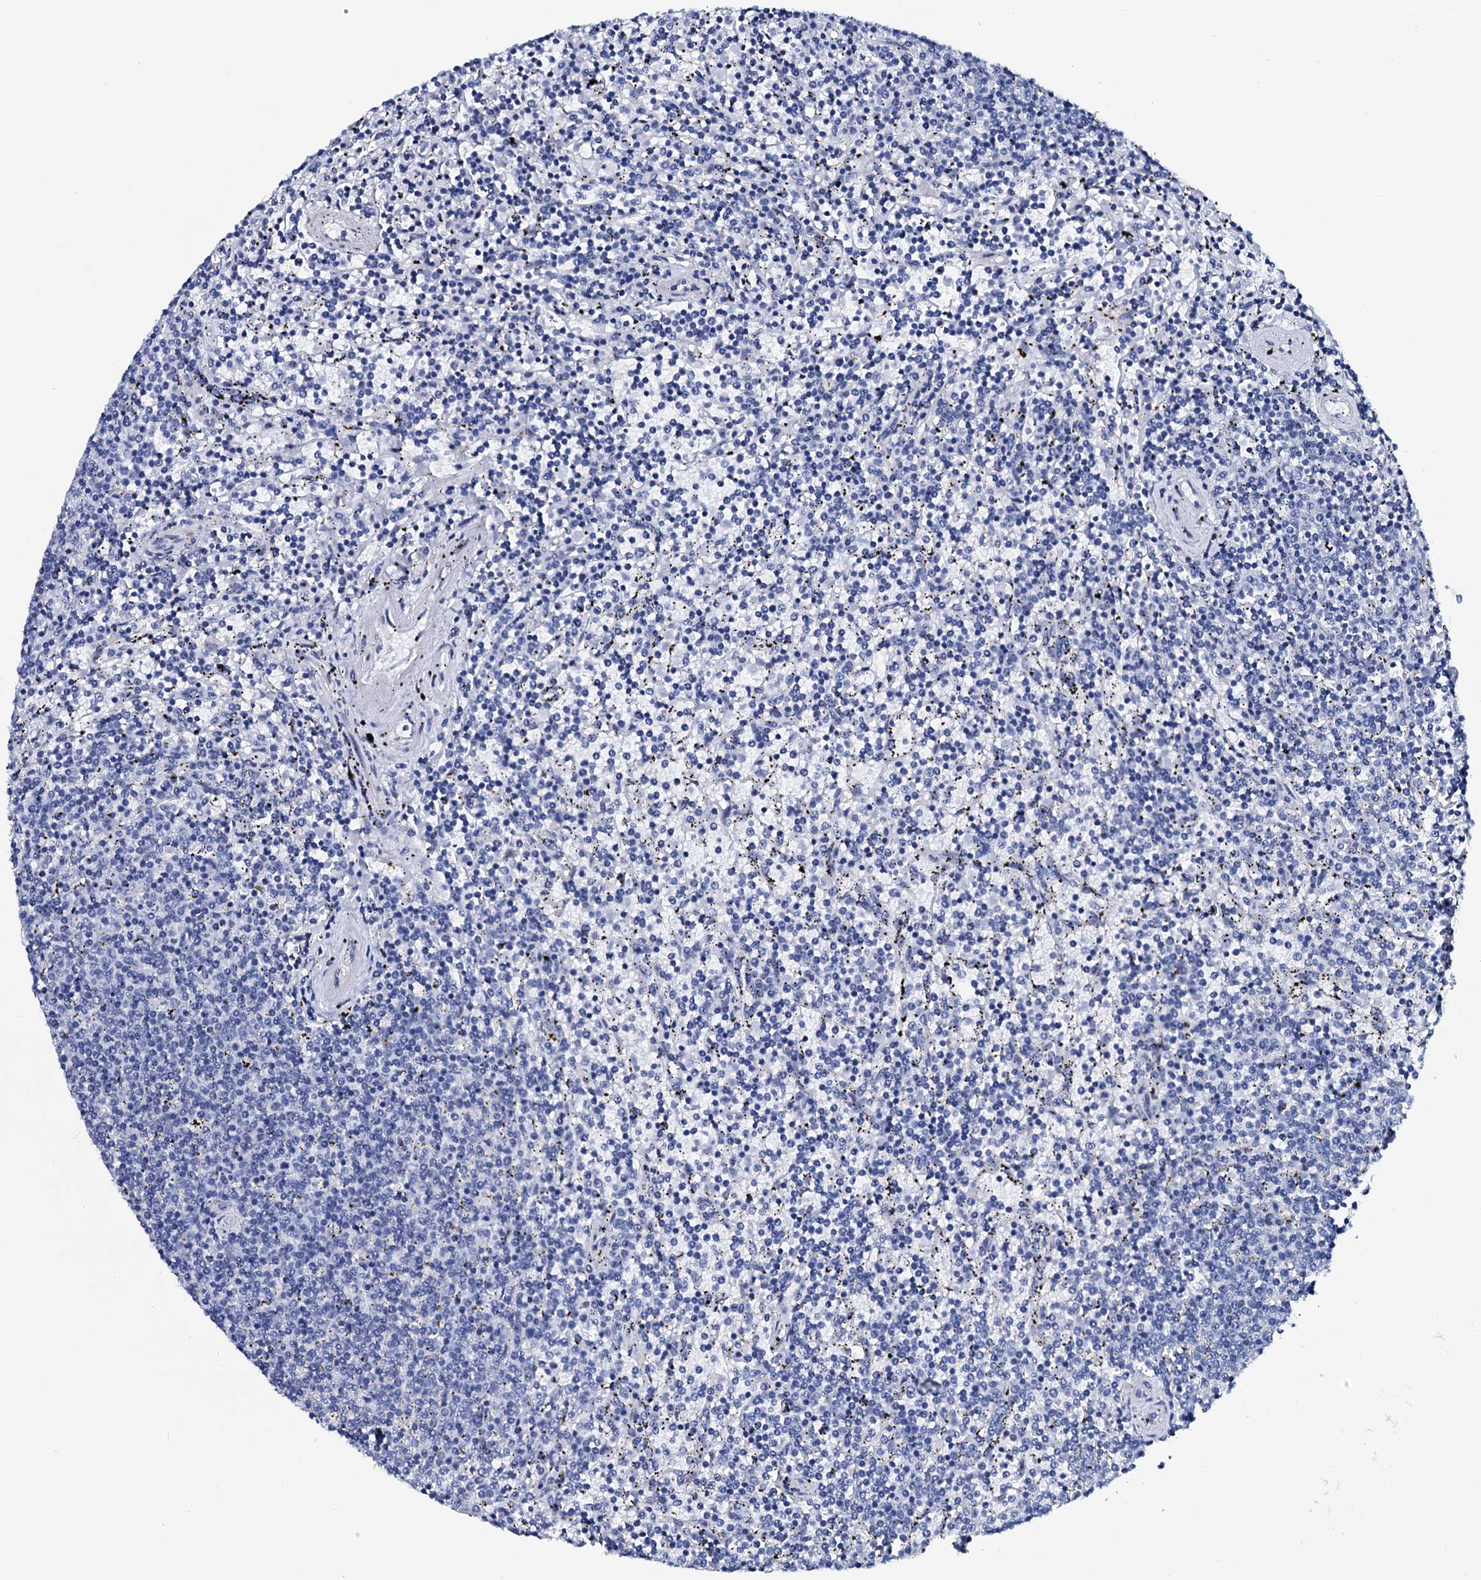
{"staining": {"intensity": "negative", "quantity": "none", "location": "none"}, "tissue": "lymphoma", "cell_type": "Tumor cells", "image_type": "cancer", "snomed": [{"axis": "morphology", "description": "Malignant lymphoma, non-Hodgkin's type, Low grade"}, {"axis": "topography", "description": "Spleen"}], "caption": "DAB immunohistochemical staining of human malignant lymphoma, non-Hodgkin's type (low-grade) demonstrates no significant staining in tumor cells.", "gene": "GYS2", "patient": {"sex": "female", "age": 50}}